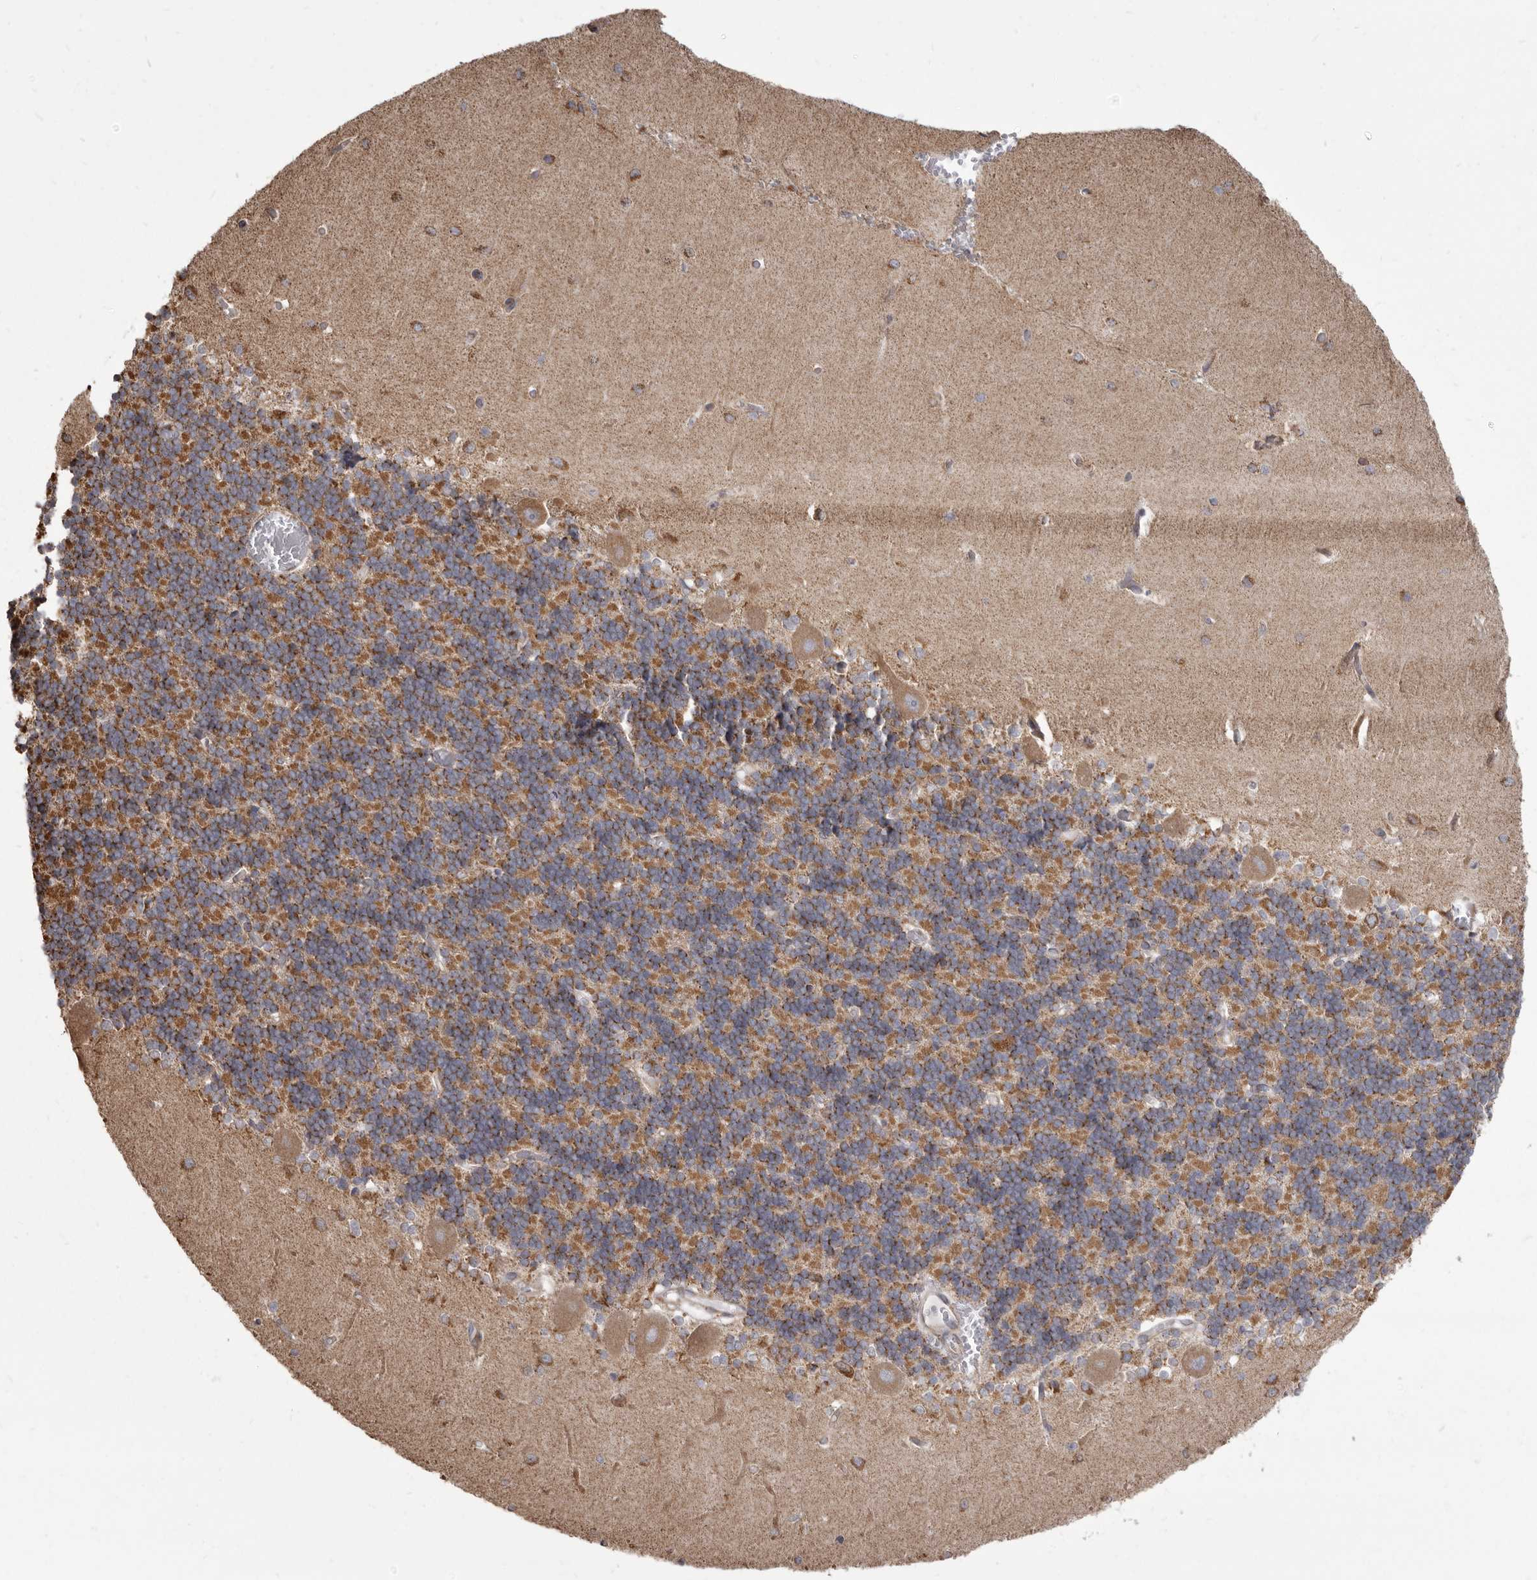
{"staining": {"intensity": "strong", "quantity": ">75%", "location": "cytoplasmic/membranous"}, "tissue": "cerebellum", "cell_type": "Cells in granular layer", "image_type": "normal", "snomed": [{"axis": "morphology", "description": "Normal tissue, NOS"}, {"axis": "topography", "description": "Cerebellum"}], "caption": "The photomicrograph displays staining of unremarkable cerebellum, revealing strong cytoplasmic/membranous protein positivity (brown color) within cells in granular layer.", "gene": "CDK5RAP3", "patient": {"sex": "male", "age": 37}}